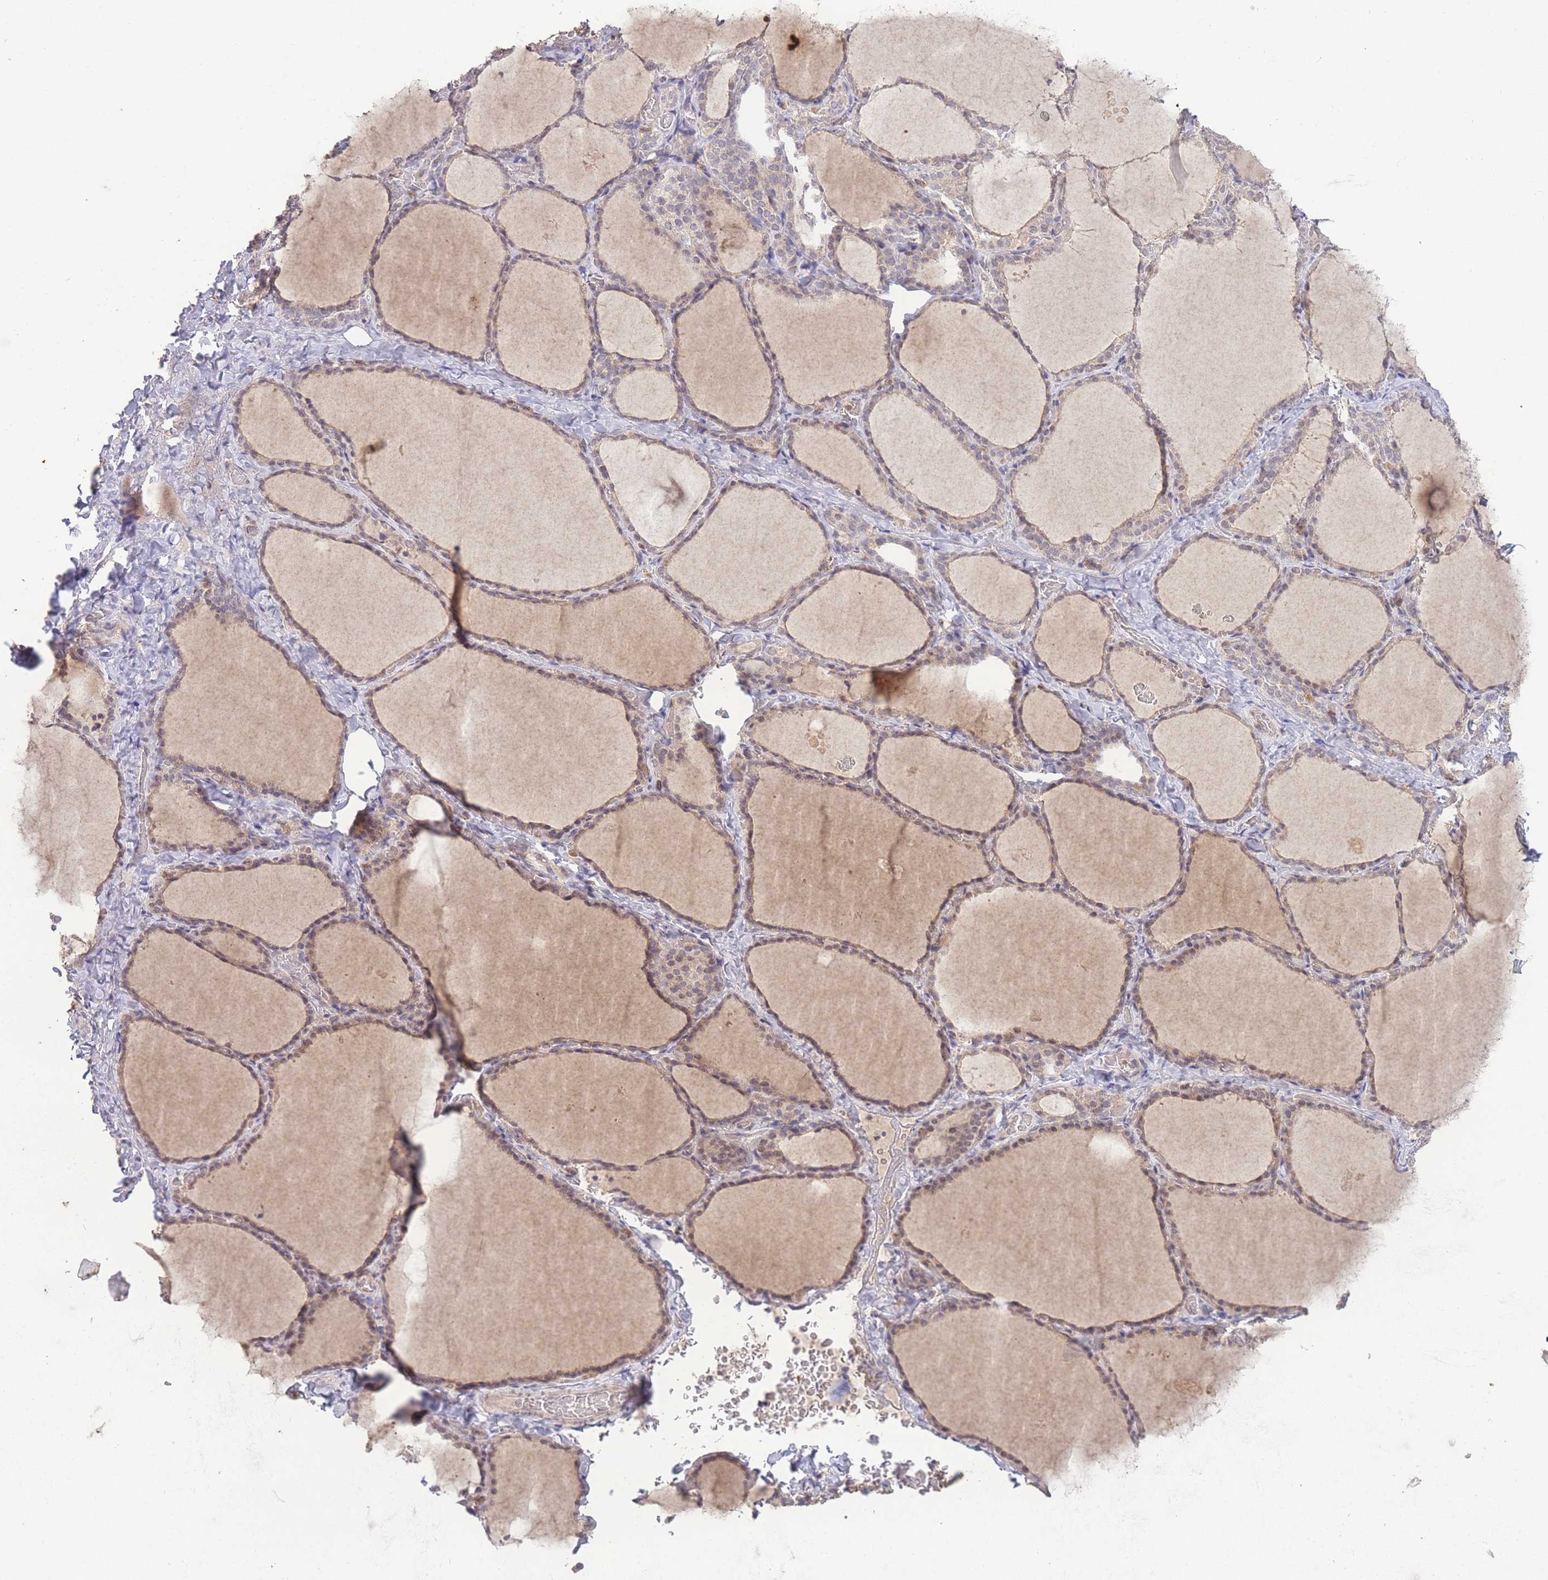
{"staining": {"intensity": "weak", "quantity": "25%-75%", "location": "cytoplasmic/membranous"}, "tissue": "thyroid gland", "cell_type": "Glandular cells", "image_type": "normal", "snomed": [{"axis": "morphology", "description": "Normal tissue, NOS"}, {"axis": "topography", "description": "Thyroid gland"}], "caption": "Weak cytoplasmic/membranous positivity is appreciated in about 25%-75% of glandular cells in unremarkable thyroid gland. The staining was performed using DAB (3,3'-diaminobenzidine), with brown indicating positive protein expression. Nuclei are stained blue with hematoxylin.", "gene": "RNF144B", "patient": {"sex": "female", "age": 39}}